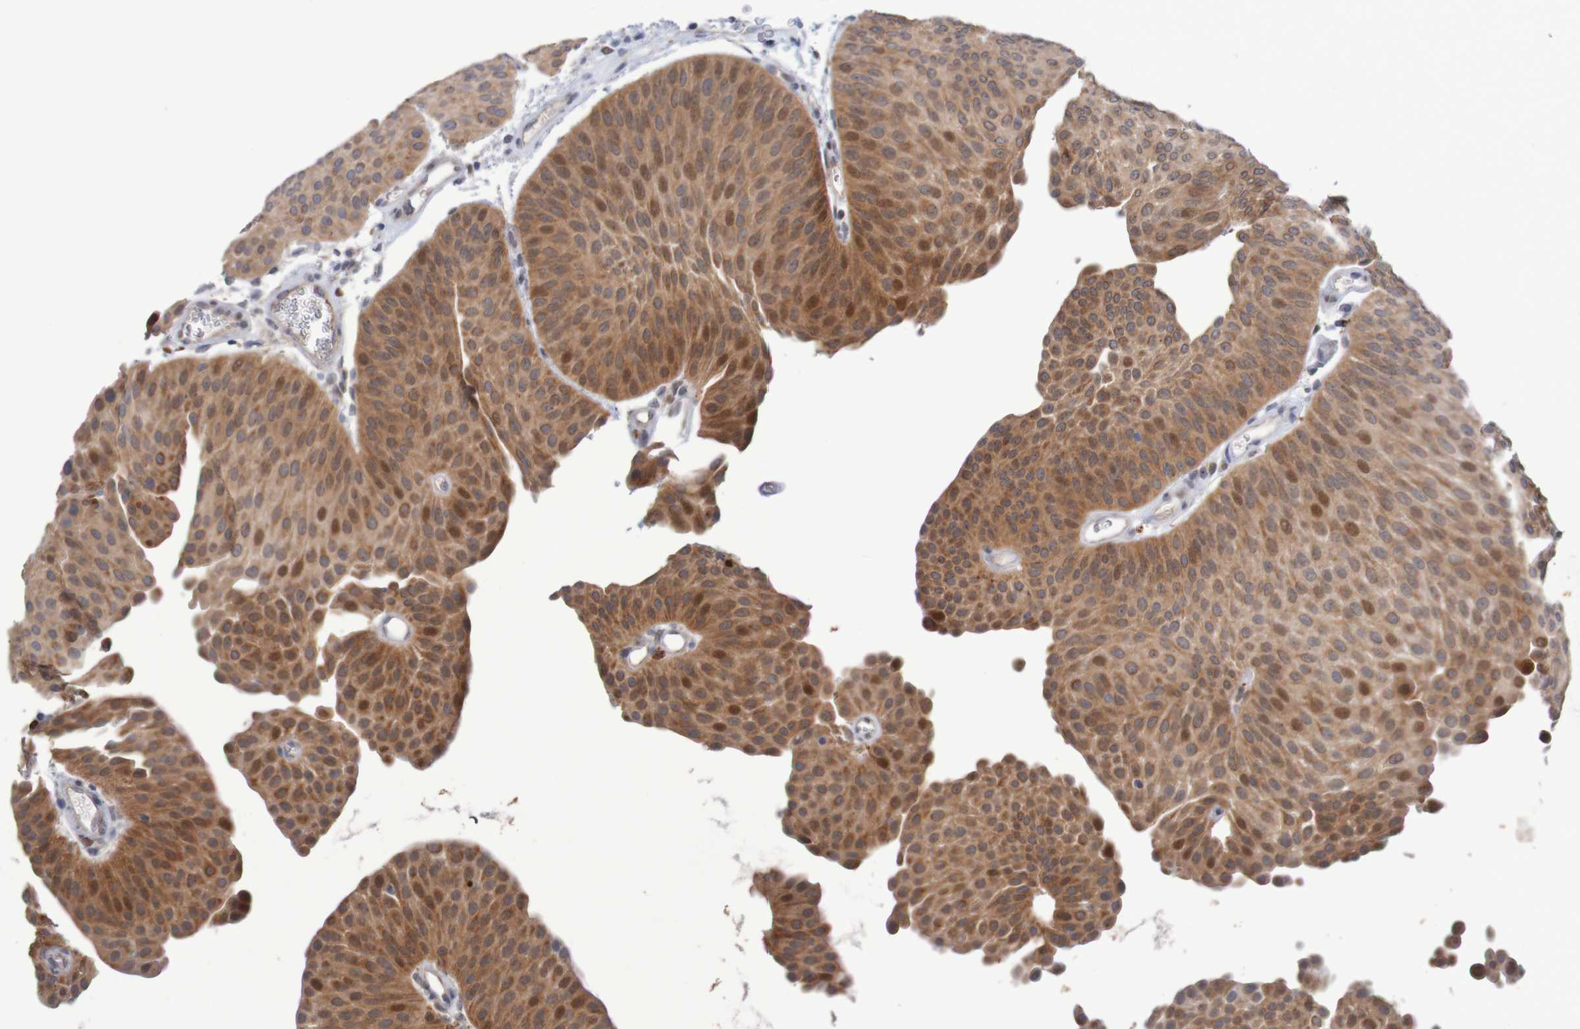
{"staining": {"intensity": "moderate", "quantity": ">75%", "location": "cytoplasmic/membranous,nuclear"}, "tissue": "urothelial cancer", "cell_type": "Tumor cells", "image_type": "cancer", "snomed": [{"axis": "morphology", "description": "Urothelial carcinoma, Low grade"}, {"axis": "topography", "description": "Urinary bladder"}], "caption": "Urothelial cancer stained with DAB IHC demonstrates medium levels of moderate cytoplasmic/membranous and nuclear staining in about >75% of tumor cells. (DAB (3,3'-diaminobenzidine) IHC, brown staining for protein, blue staining for nuclei).", "gene": "FBP2", "patient": {"sex": "female", "age": 60}}